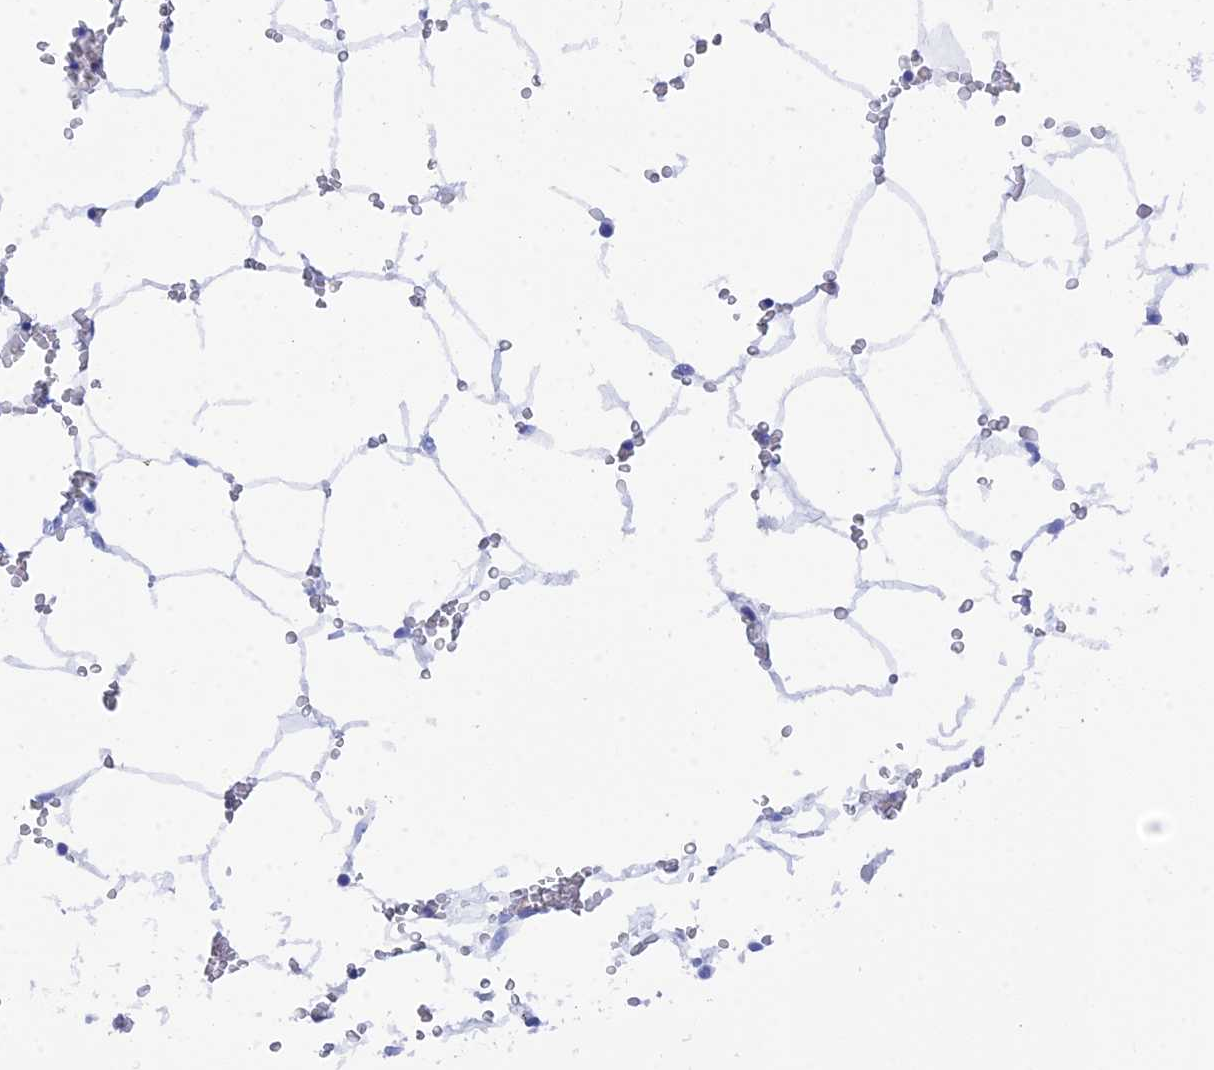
{"staining": {"intensity": "negative", "quantity": "none", "location": "none"}, "tissue": "bone marrow", "cell_type": "Hematopoietic cells", "image_type": "normal", "snomed": [{"axis": "morphology", "description": "Normal tissue, NOS"}, {"axis": "topography", "description": "Bone marrow"}], "caption": "Micrograph shows no protein positivity in hematopoietic cells of normal bone marrow. (DAB IHC with hematoxylin counter stain).", "gene": "REG1A", "patient": {"sex": "male", "age": 70}}